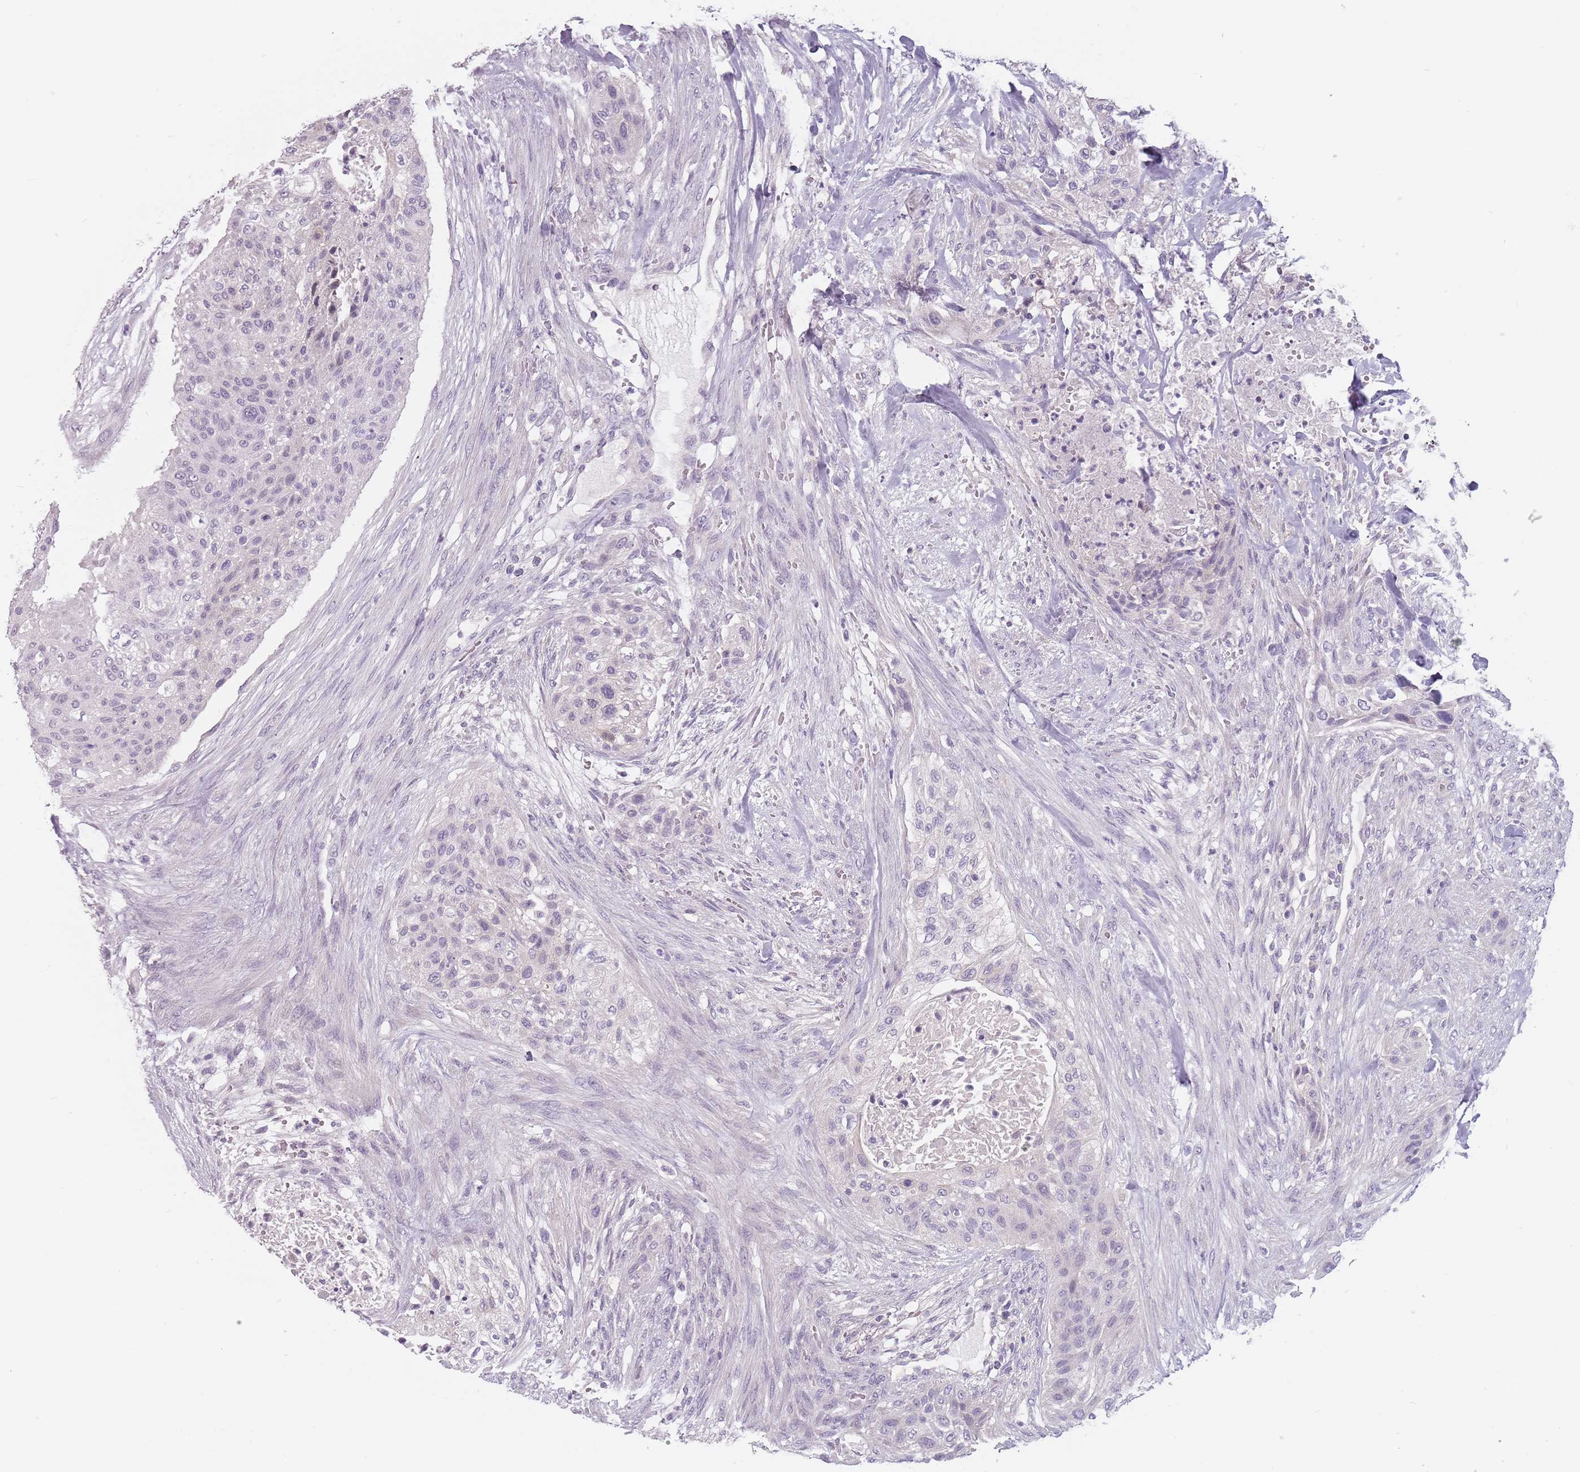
{"staining": {"intensity": "negative", "quantity": "none", "location": "none"}, "tissue": "urothelial cancer", "cell_type": "Tumor cells", "image_type": "cancer", "snomed": [{"axis": "morphology", "description": "Urothelial carcinoma, High grade"}, {"axis": "topography", "description": "Urinary bladder"}], "caption": "Micrograph shows no protein expression in tumor cells of high-grade urothelial carcinoma tissue. Nuclei are stained in blue.", "gene": "CEP19", "patient": {"sex": "male", "age": 35}}